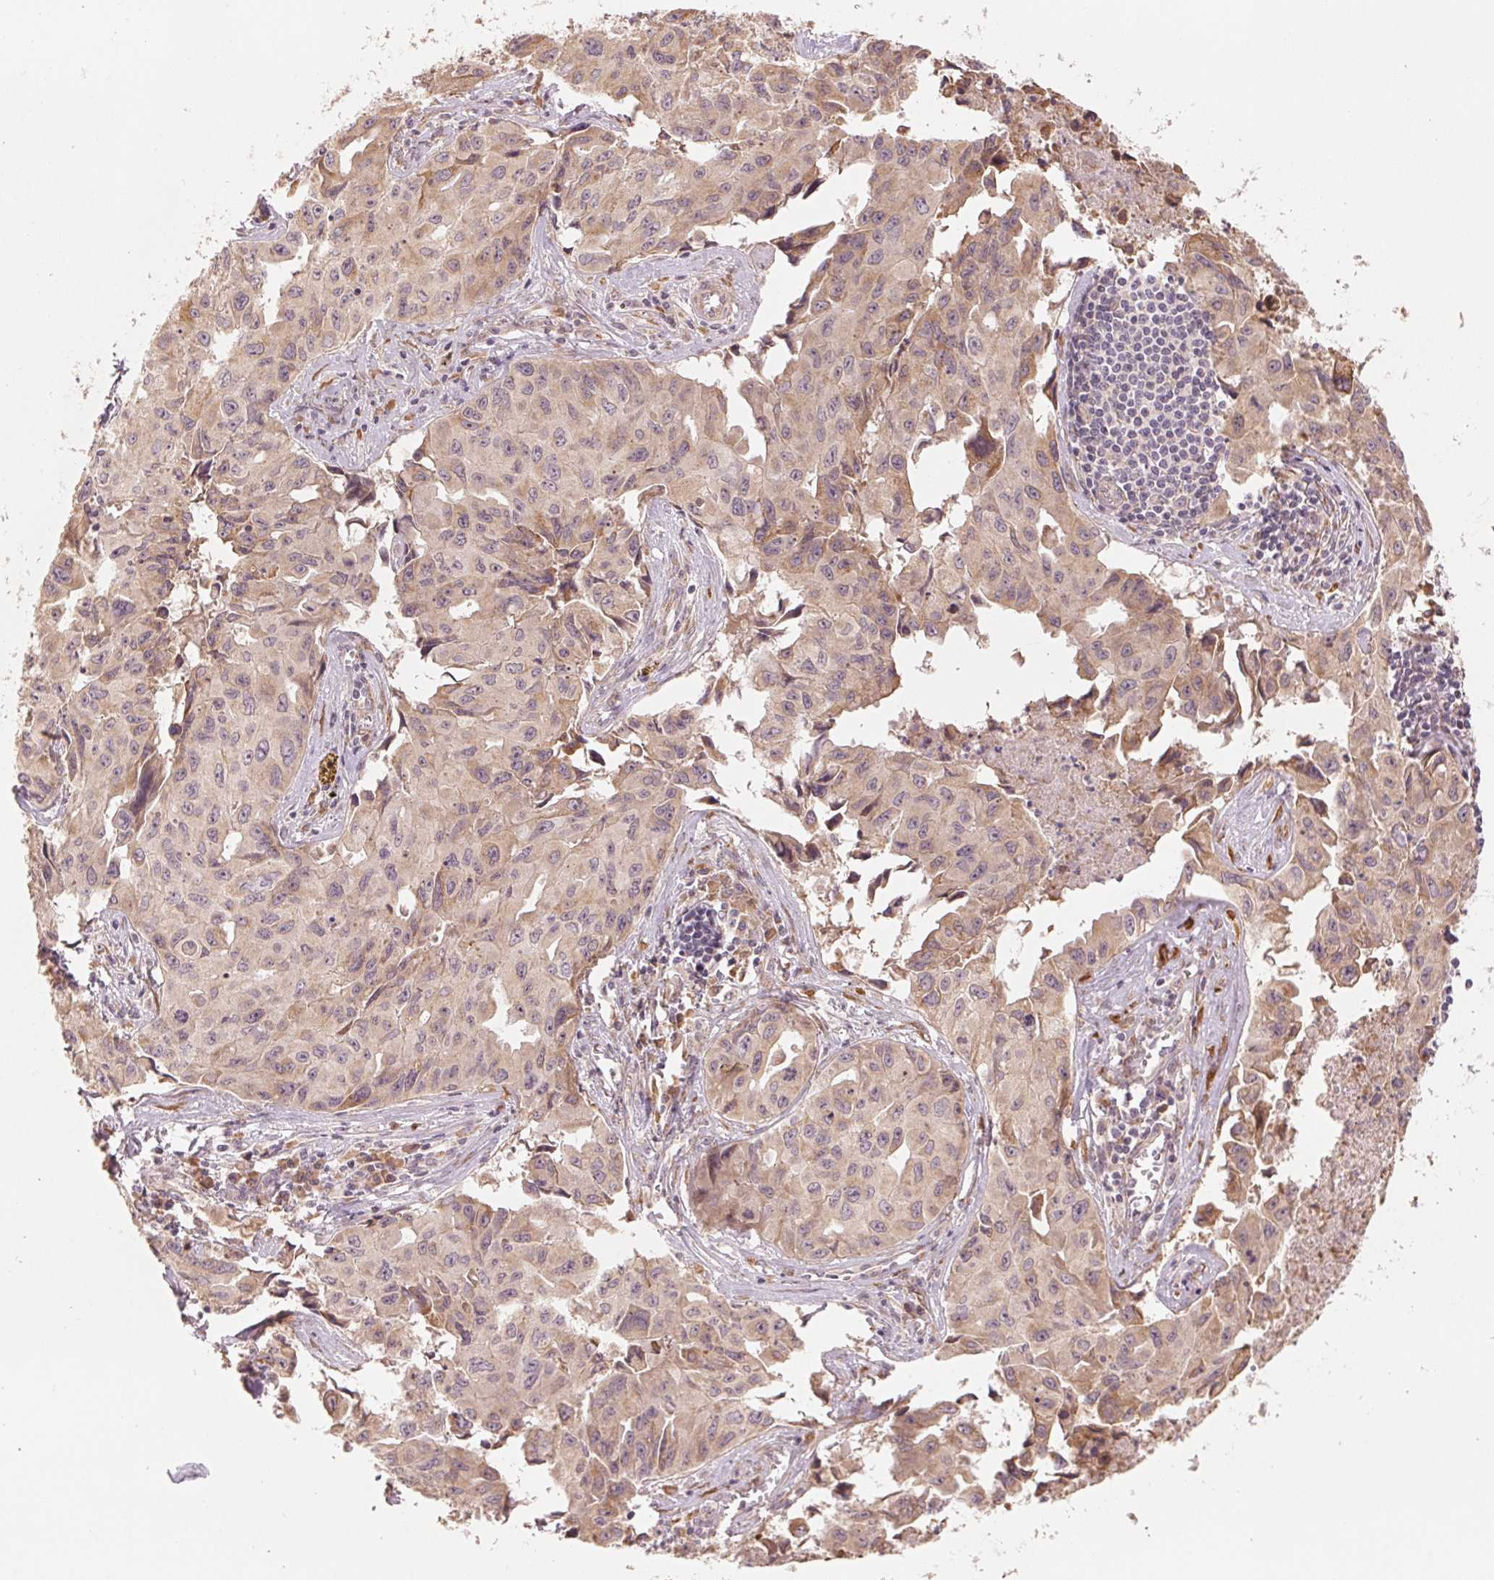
{"staining": {"intensity": "weak", "quantity": "25%-75%", "location": "cytoplasmic/membranous"}, "tissue": "lung cancer", "cell_type": "Tumor cells", "image_type": "cancer", "snomed": [{"axis": "morphology", "description": "Adenocarcinoma, NOS"}, {"axis": "topography", "description": "Lymph node"}, {"axis": "topography", "description": "Lung"}], "caption": "A low amount of weak cytoplasmic/membranous staining is identified in about 25%-75% of tumor cells in lung adenocarcinoma tissue.", "gene": "SLC20A1", "patient": {"sex": "male", "age": 64}}